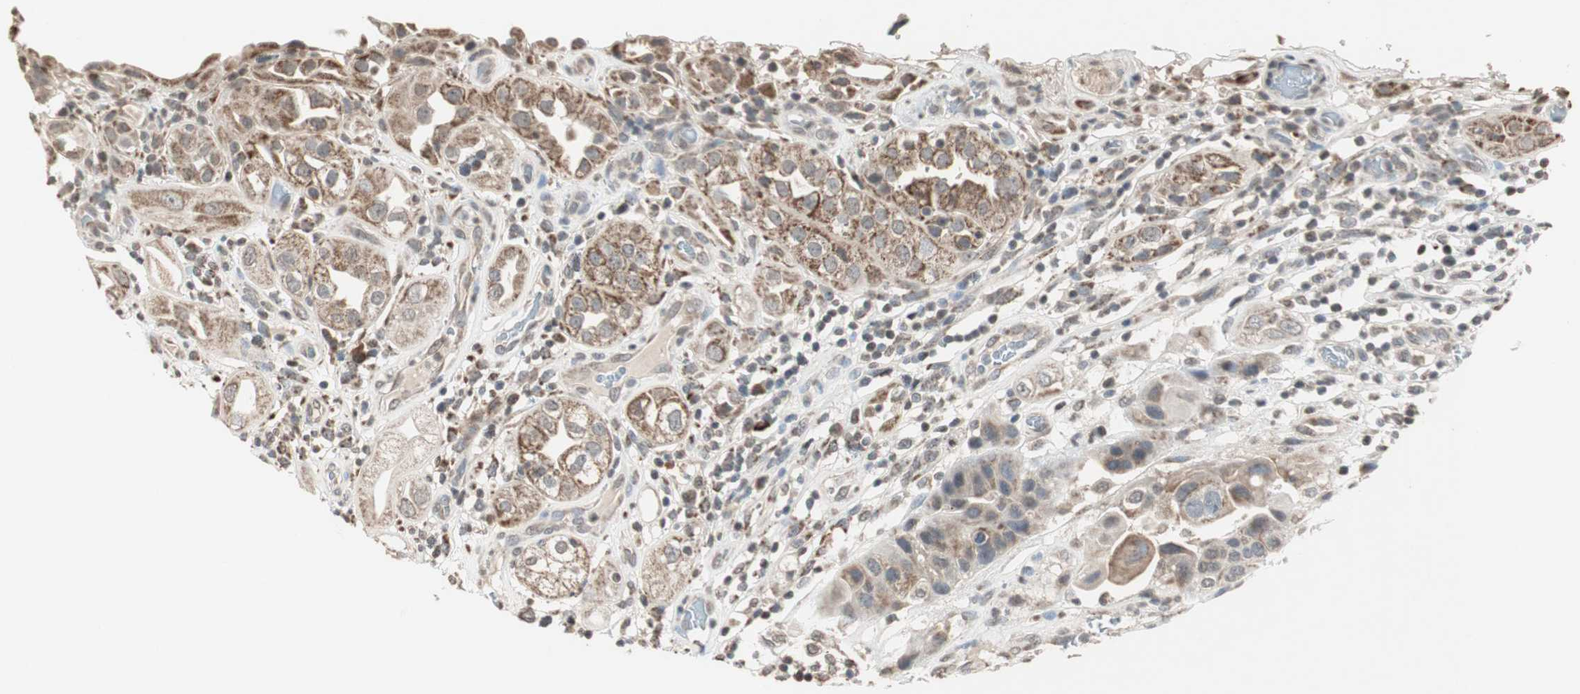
{"staining": {"intensity": "moderate", "quantity": "25%-75%", "location": "cytoplasmic/membranous"}, "tissue": "urothelial cancer", "cell_type": "Tumor cells", "image_type": "cancer", "snomed": [{"axis": "morphology", "description": "Urothelial carcinoma, High grade"}, {"axis": "topography", "description": "Urinary bladder"}], "caption": "Urothelial cancer stained with a protein marker reveals moderate staining in tumor cells.", "gene": "PRELID1", "patient": {"sex": "female", "age": 64}}